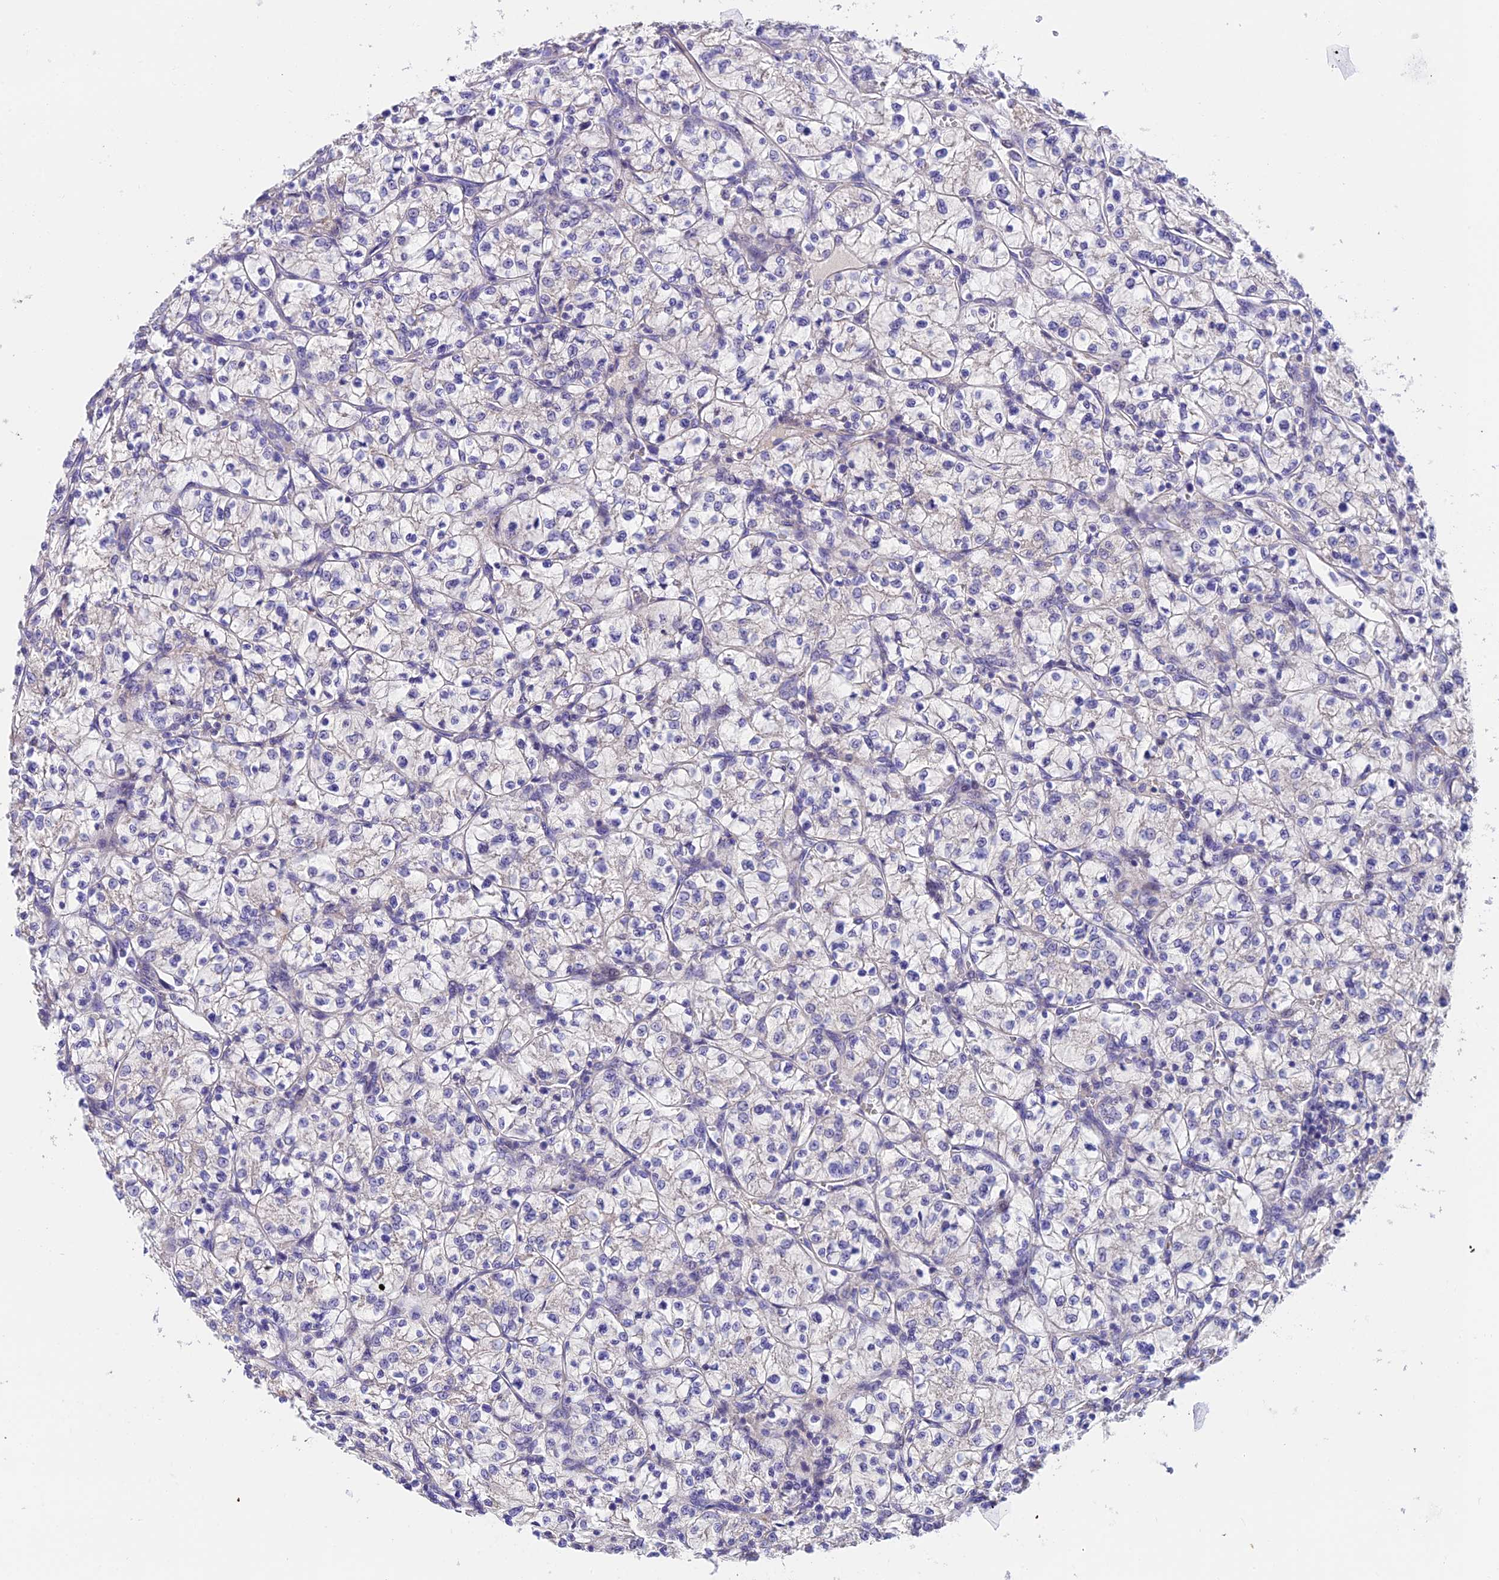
{"staining": {"intensity": "negative", "quantity": "none", "location": "none"}, "tissue": "renal cancer", "cell_type": "Tumor cells", "image_type": "cancer", "snomed": [{"axis": "morphology", "description": "Adenocarcinoma, NOS"}, {"axis": "topography", "description": "Kidney"}], "caption": "A photomicrograph of human adenocarcinoma (renal) is negative for staining in tumor cells.", "gene": "DUSP29", "patient": {"sex": "female", "age": 64}}